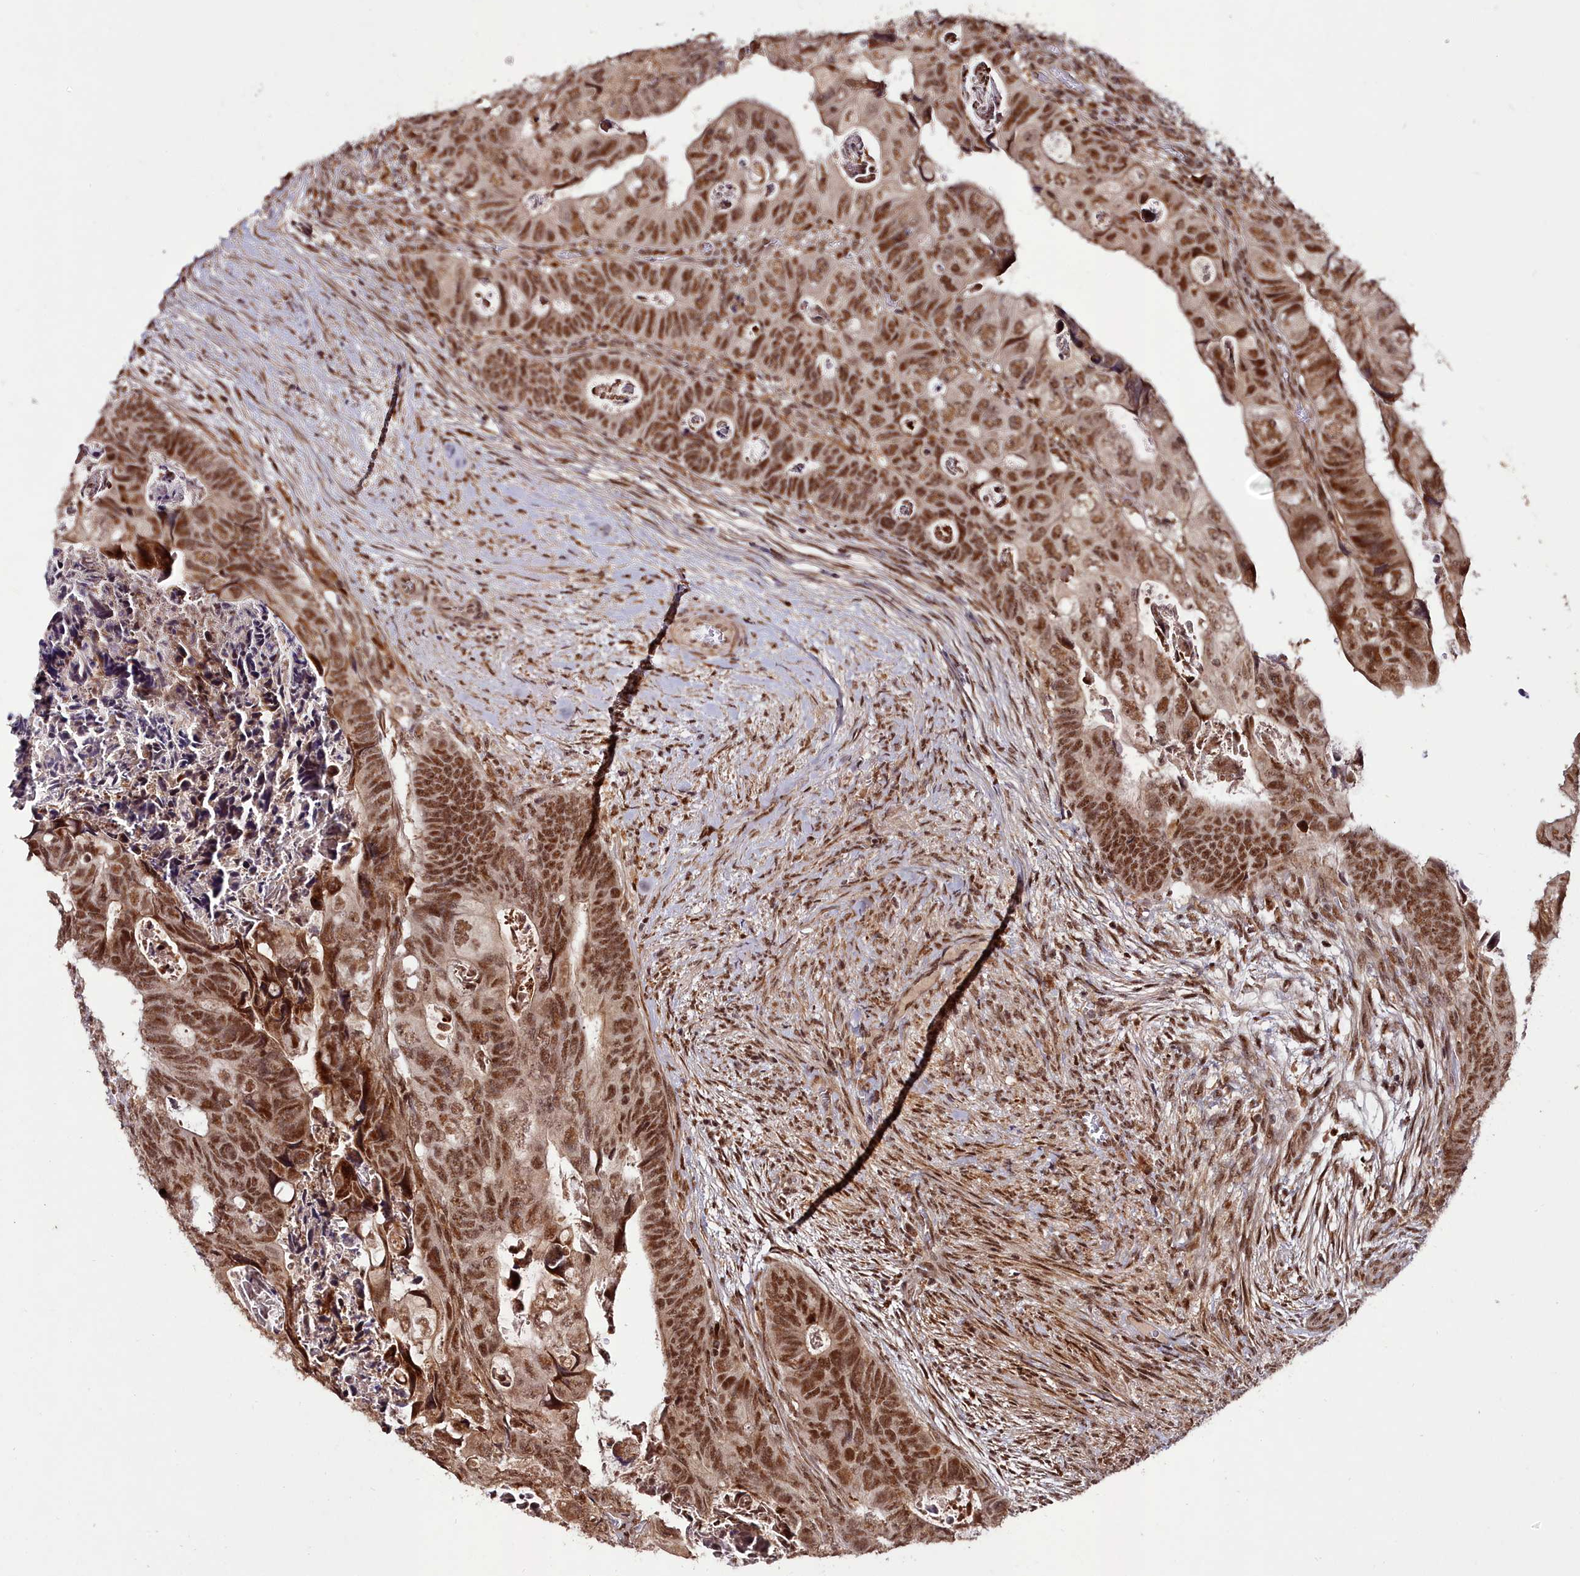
{"staining": {"intensity": "strong", "quantity": ">75%", "location": "nuclear"}, "tissue": "colorectal cancer", "cell_type": "Tumor cells", "image_type": "cancer", "snomed": [{"axis": "morphology", "description": "Adenocarcinoma, NOS"}, {"axis": "topography", "description": "Rectum"}], "caption": "Immunohistochemical staining of human colorectal cancer (adenocarcinoma) shows strong nuclear protein expression in approximately >75% of tumor cells. (DAB (3,3'-diaminobenzidine) IHC, brown staining for protein, blue staining for nuclei).", "gene": "CXXC1", "patient": {"sex": "female", "age": 78}}